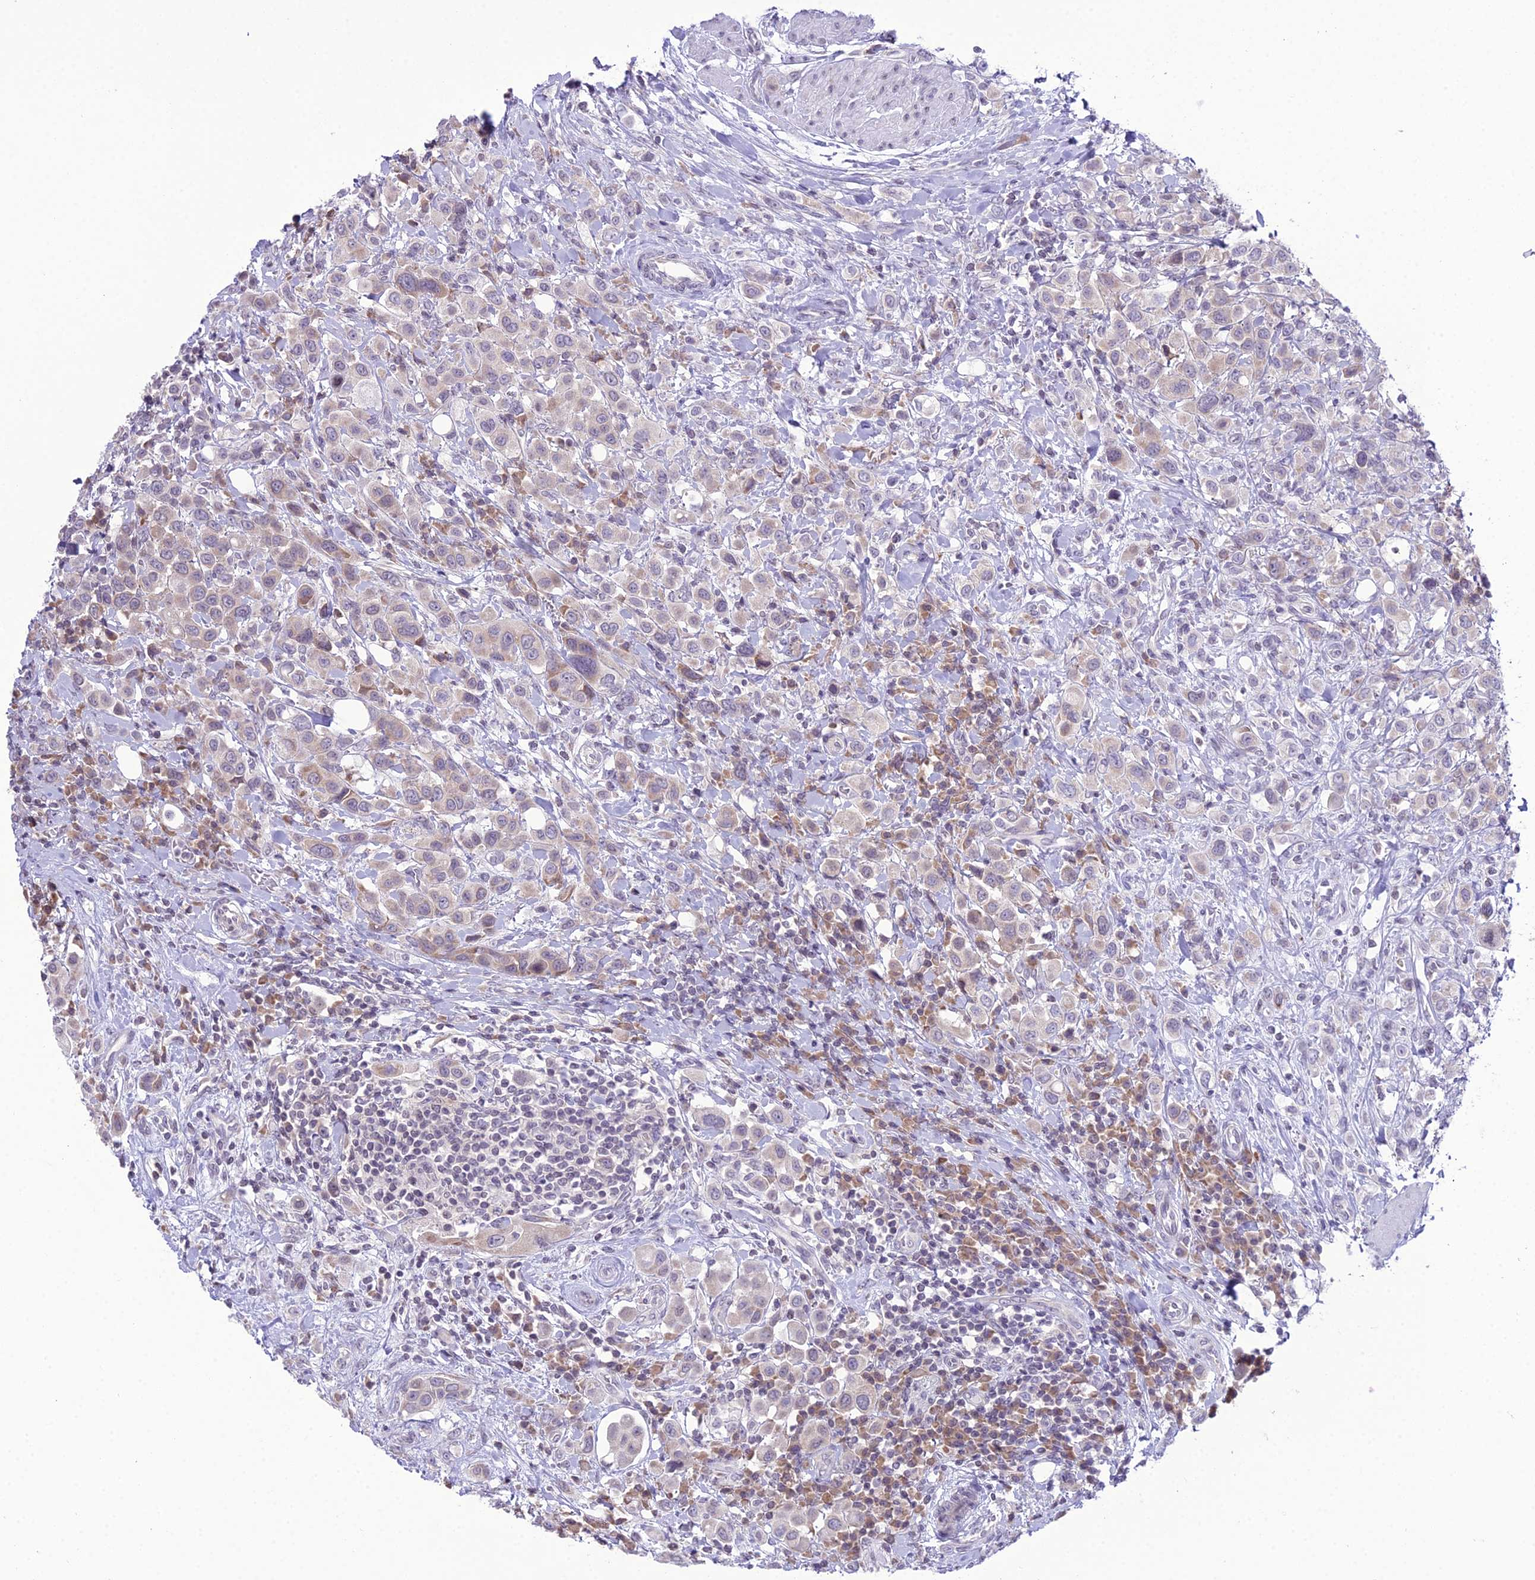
{"staining": {"intensity": "weak", "quantity": "<25%", "location": "cytoplasmic/membranous"}, "tissue": "urothelial cancer", "cell_type": "Tumor cells", "image_type": "cancer", "snomed": [{"axis": "morphology", "description": "Urothelial carcinoma, High grade"}, {"axis": "topography", "description": "Urinary bladder"}], "caption": "Immunohistochemical staining of urothelial cancer exhibits no significant staining in tumor cells.", "gene": "RPS26", "patient": {"sex": "male", "age": 50}}